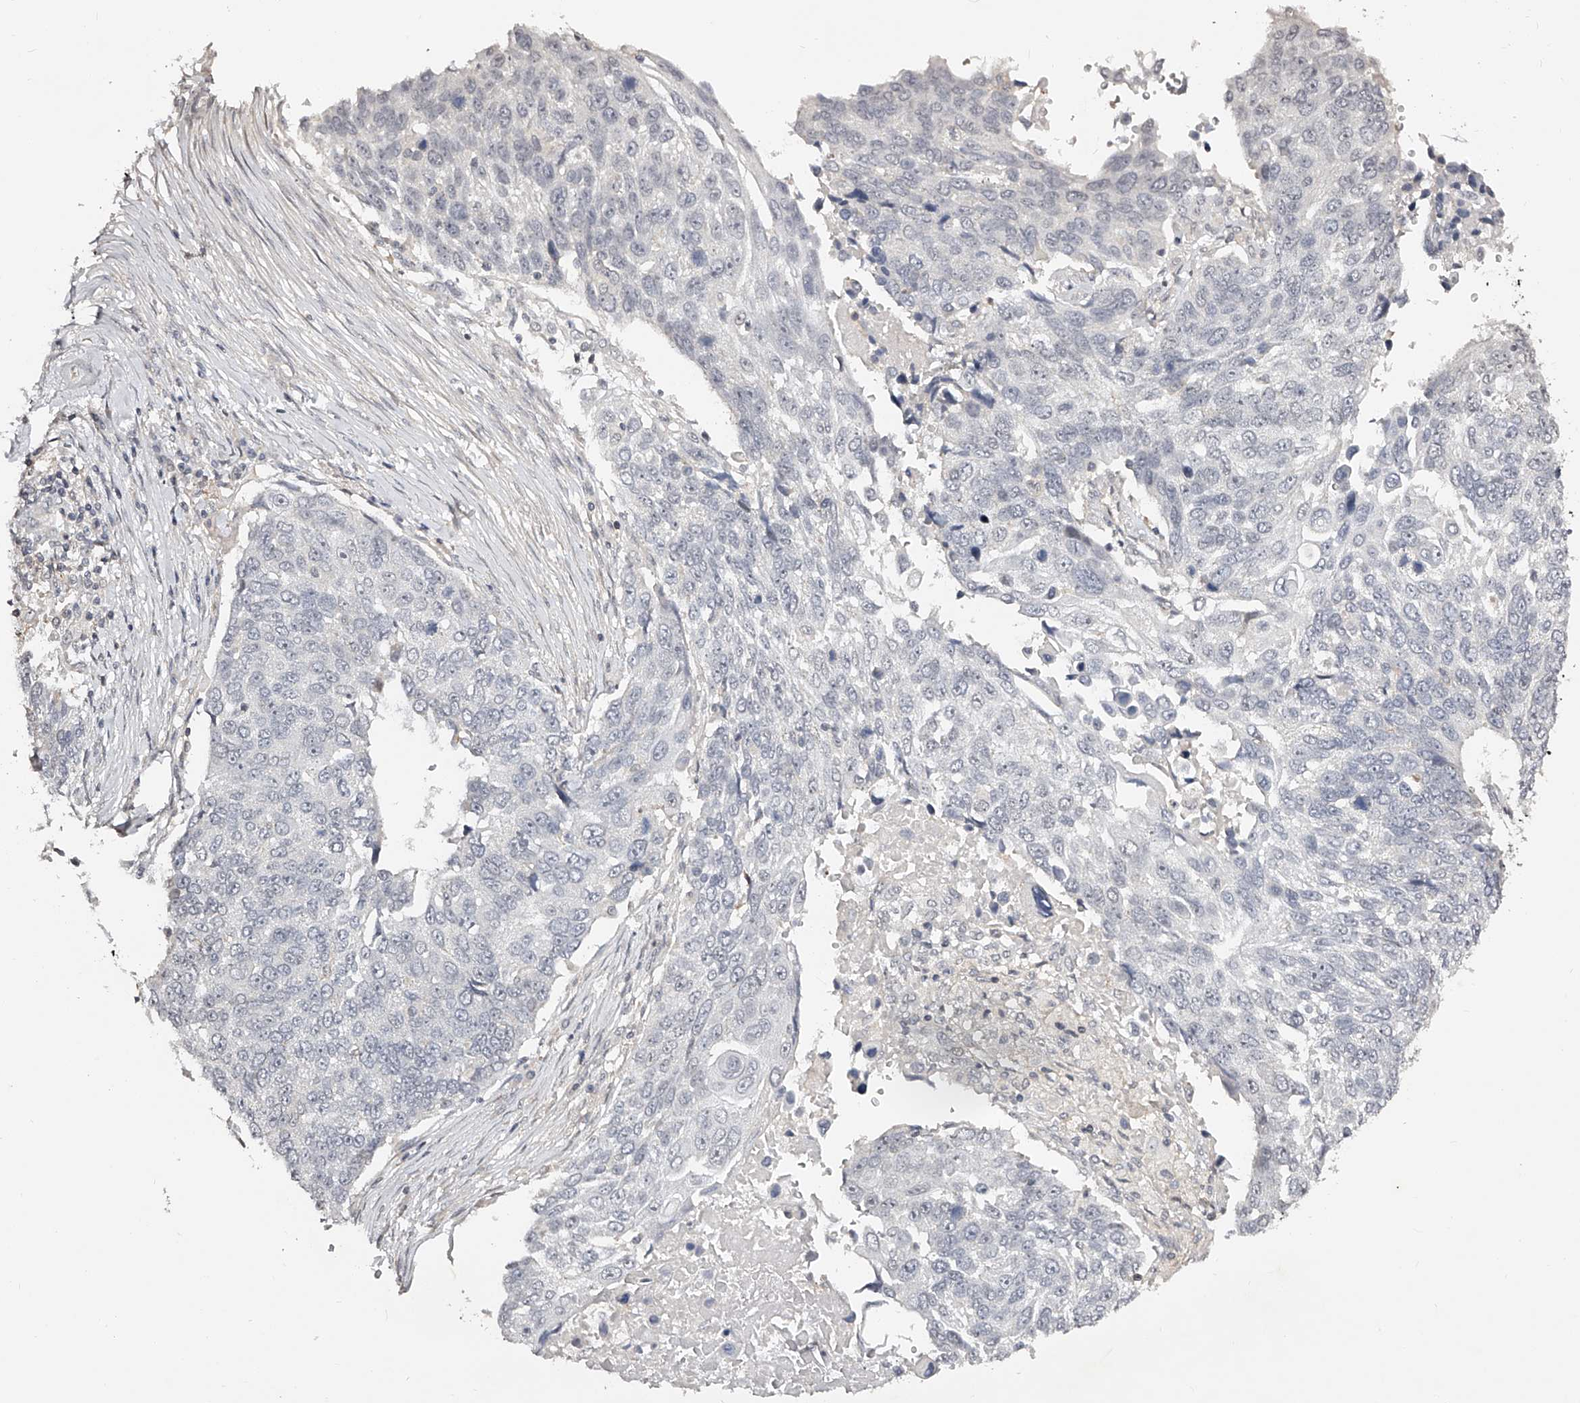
{"staining": {"intensity": "negative", "quantity": "none", "location": "none"}, "tissue": "lung cancer", "cell_type": "Tumor cells", "image_type": "cancer", "snomed": [{"axis": "morphology", "description": "Squamous cell carcinoma, NOS"}, {"axis": "topography", "description": "Lung"}], "caption": "Image shows no protein staining in tumor cells of squamous cell carcinoma (lung) tissue.", "gene": "ZNF789", "patient": {"sex": "male", "age": 66}}